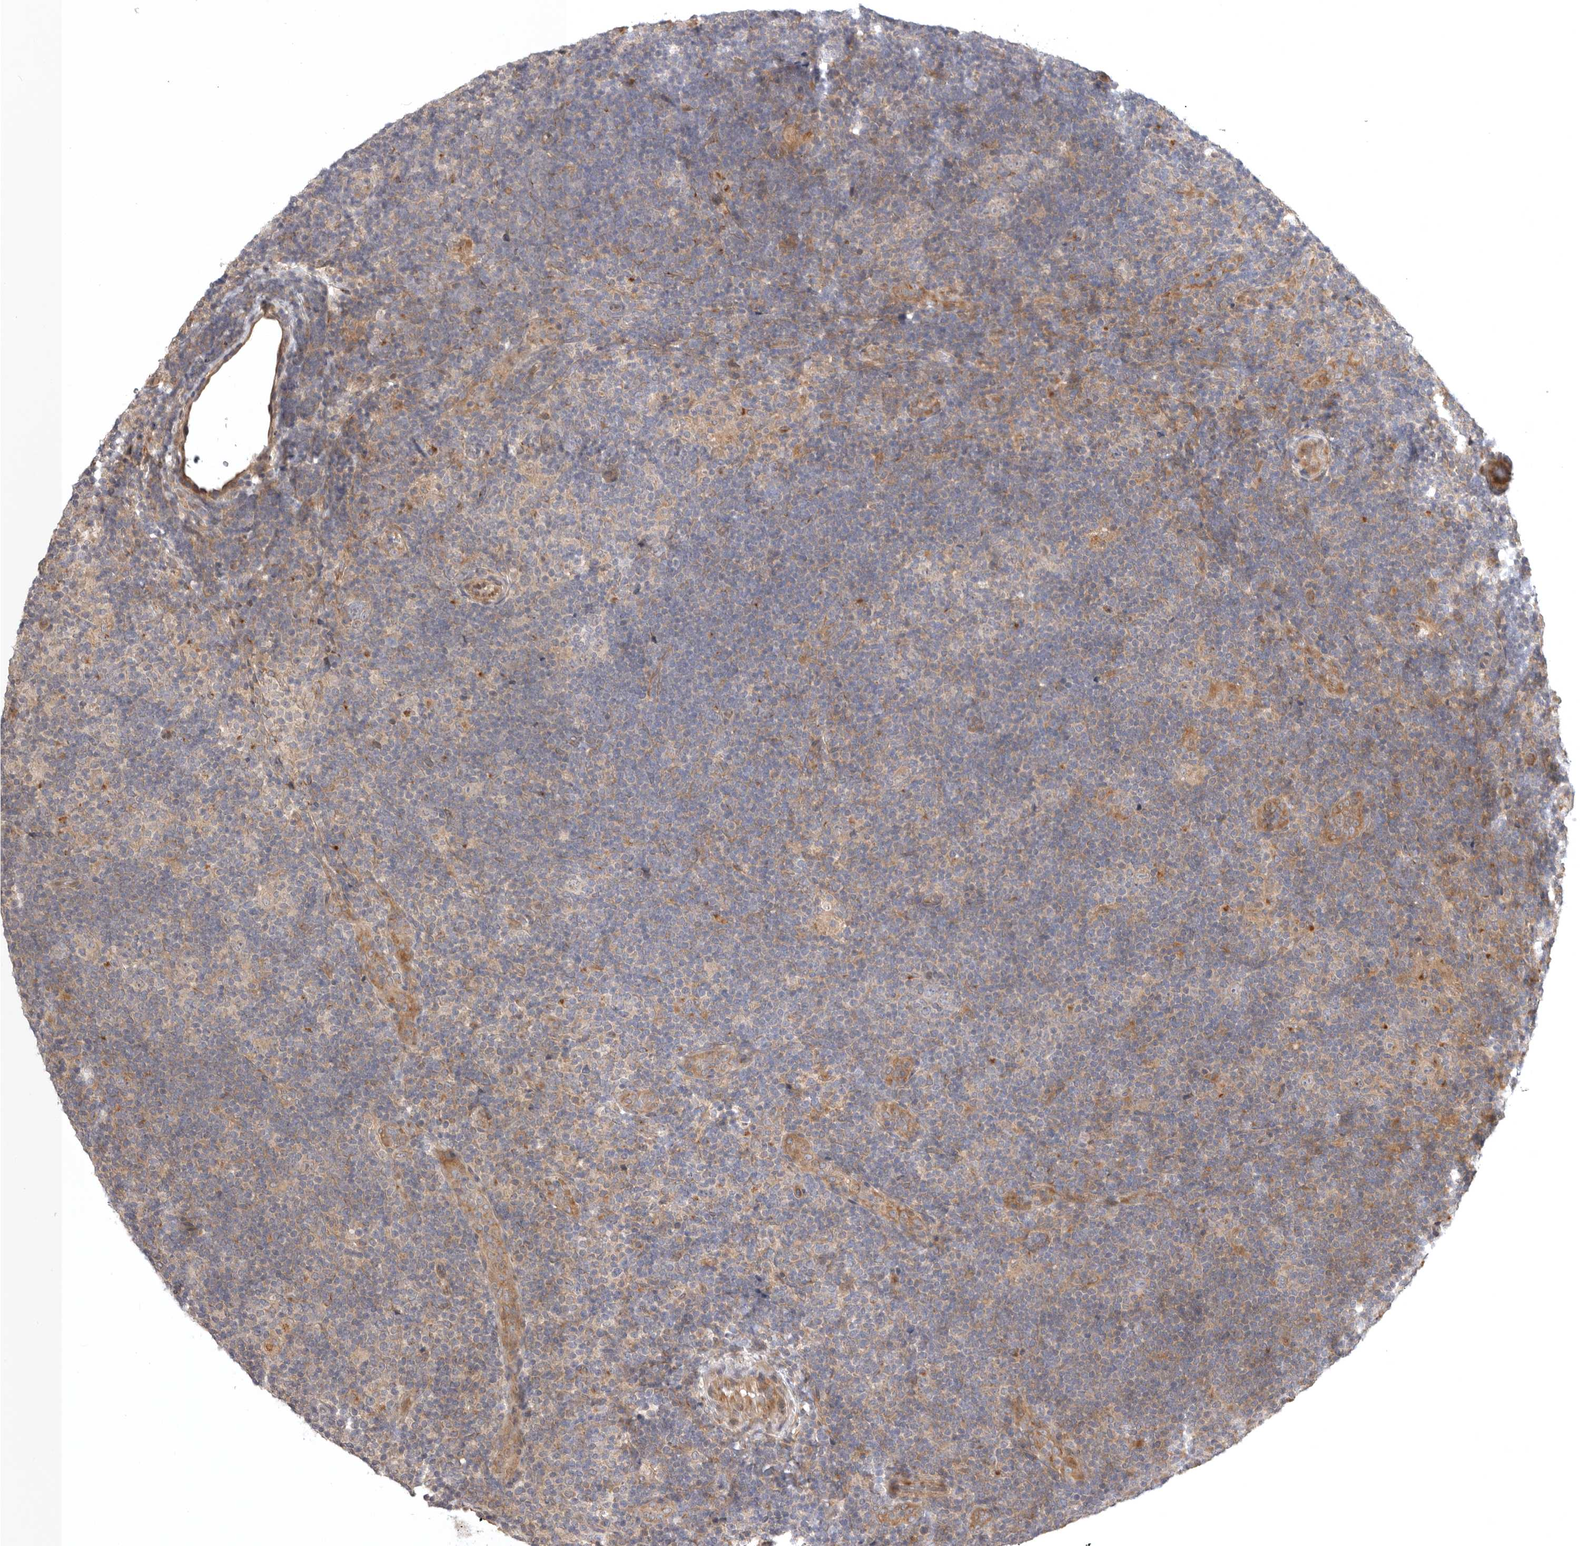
{"staining": {"intensity": "weak", "quantity": "25%-75%", "location": "cytoplasmic/membranous"}, "tissue": "lymphoma", "cell_type": "Tumor cells", "image_type": "cancer", "snomed": [{"axis": "morphology", "description": "Hodgkin's disease, NOS"}, {"axis": "topography", "description": "Lymph node"}], "caption": "Brown immunohistochemical staining in human Hodgkin's disease displays weak cytoplasmic/membranous positivity in about 25%-75% of tumor cells.", "gene": "CUEDC1", "patient": {"sex": "female", "age": 57}}